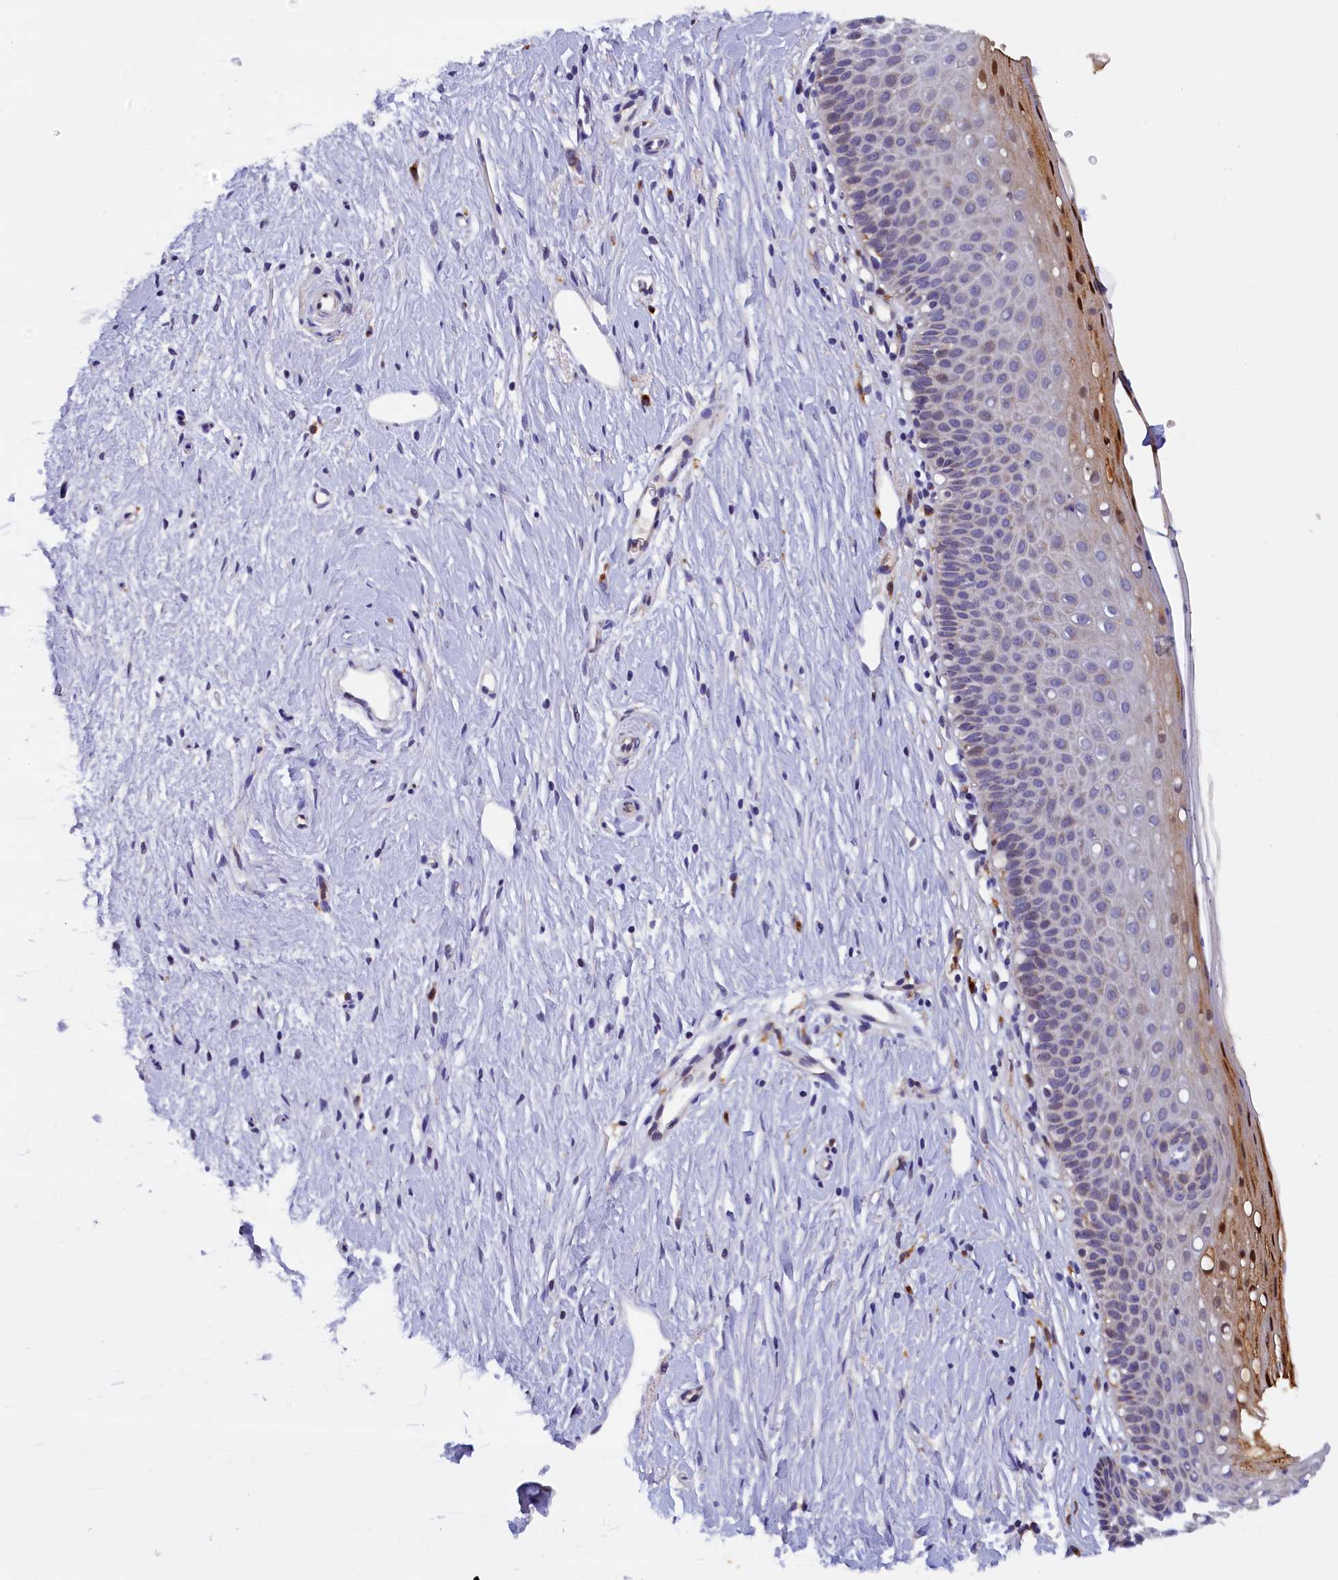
{"staining": {"intensity": "moderate", "quantity": "25%-75%", "location": "cytoplasmic/membranous"}, "tissue": "cervix", "cell_type": "Glandular cells", "image_type": "normal", "snomed": [{"axis": "morphology", "description": "Normal tissue, NOS"}, {"axis": "topography", "description": "Cervix"}], "caption": "A high-resolution image shows immunohistochemistry (IHC) staining of normal cervix, which demonstrates moderate cytoplasmic/membranous positivity in about 25%-75% of glandular cells. (brown staining indicates protein expression, while blue staining denotes nuclei).", "gene": "NAIP", "patient": {"sex": "female", "age": 36}}